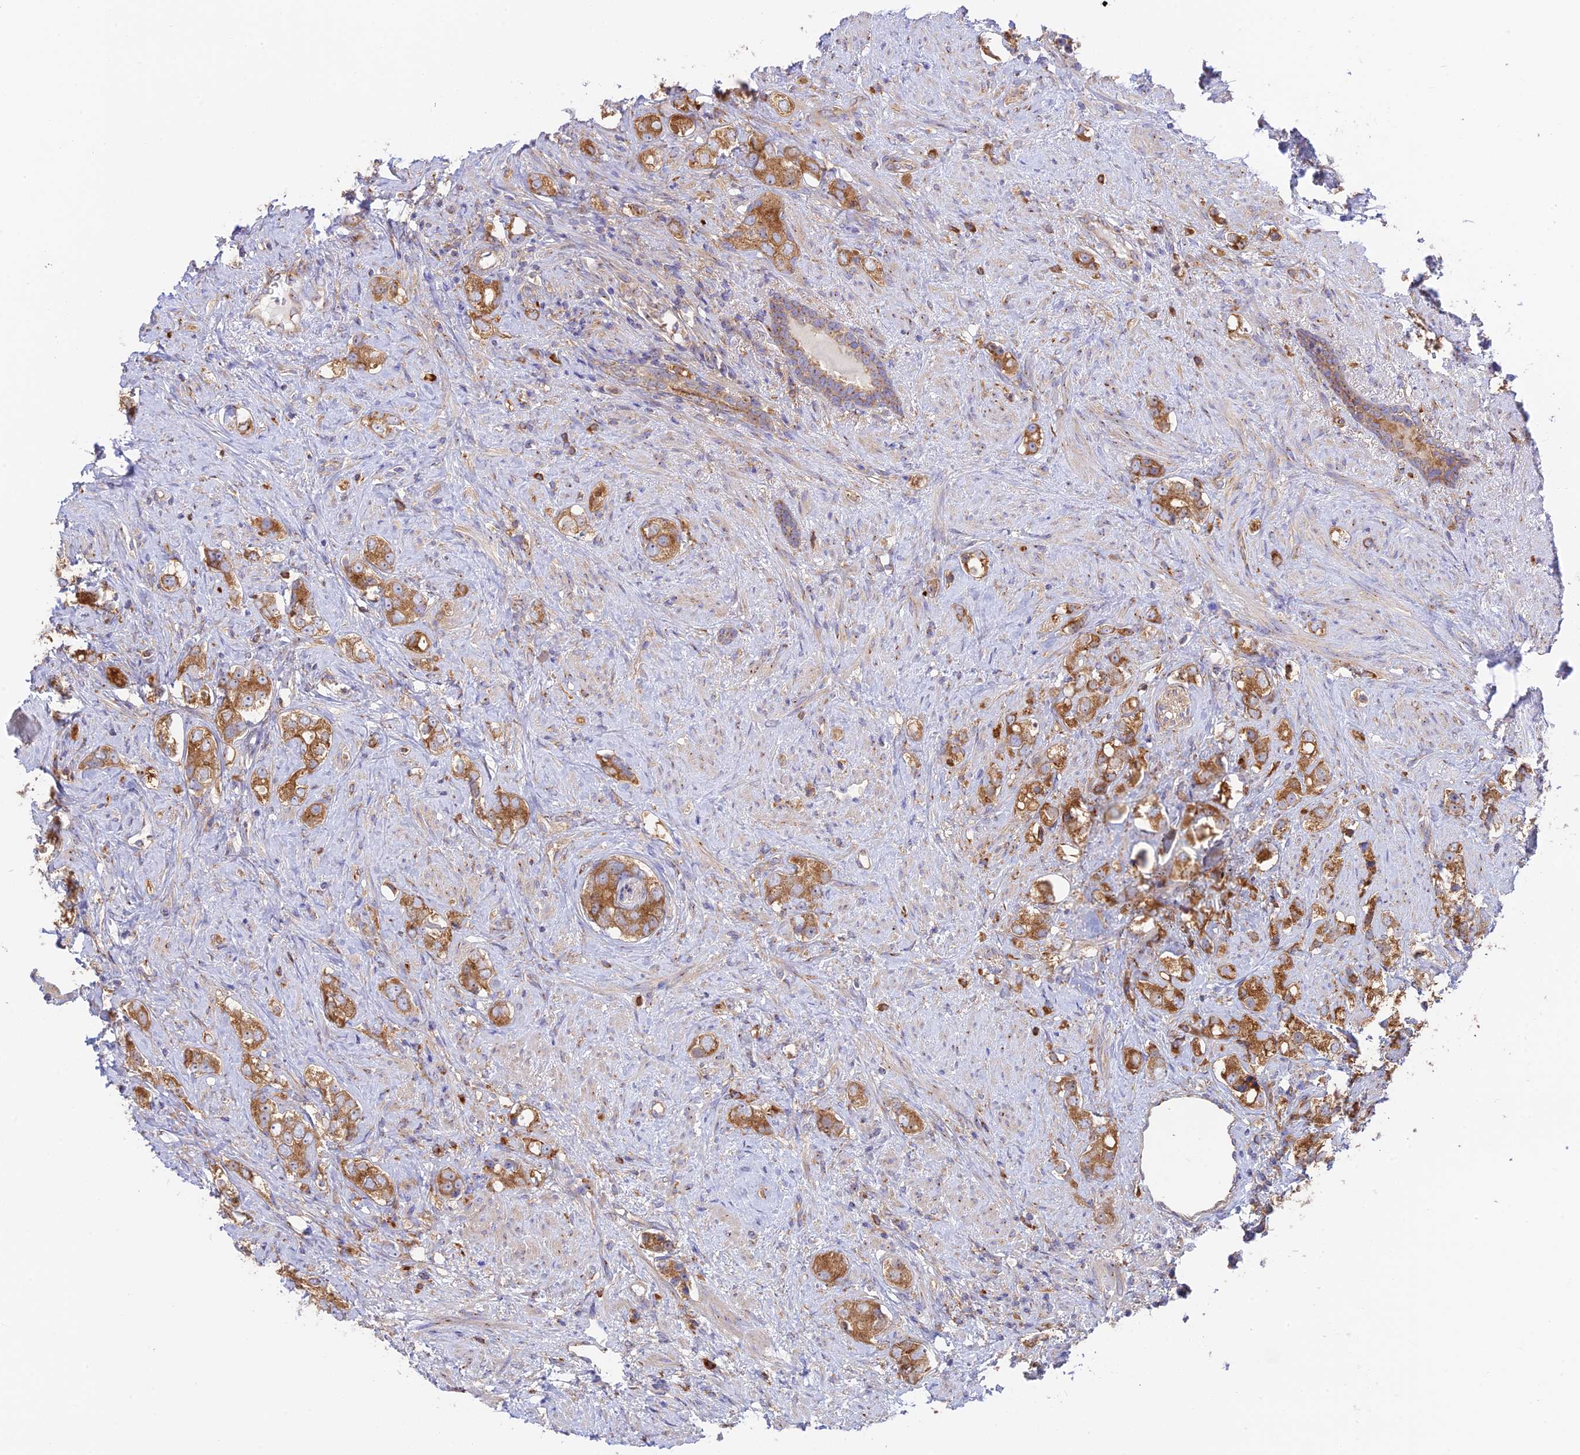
{"staining": {"intensity": "strong", "quantity": ">75%", "location": "cytoplasmic/membranous"}, "tissue": "prostate cancer", "cell_type": "Tumor cells", "image_type": "cancer", "snomed": [{"axis": "morphology", "description": "Adenocarcinoma, High grade"}, {"axis": "topography", "description": "Prostate"}], "caption": "Immunohistochemistry (DAB) staining of prostate high-grade adenocarcinoma reveals strong cytoplasmic/membranous protein expression in approximately >75% of tumor cells.", "gene": "GOLGA3", "patient": {"sex": "male", "age": 63}}